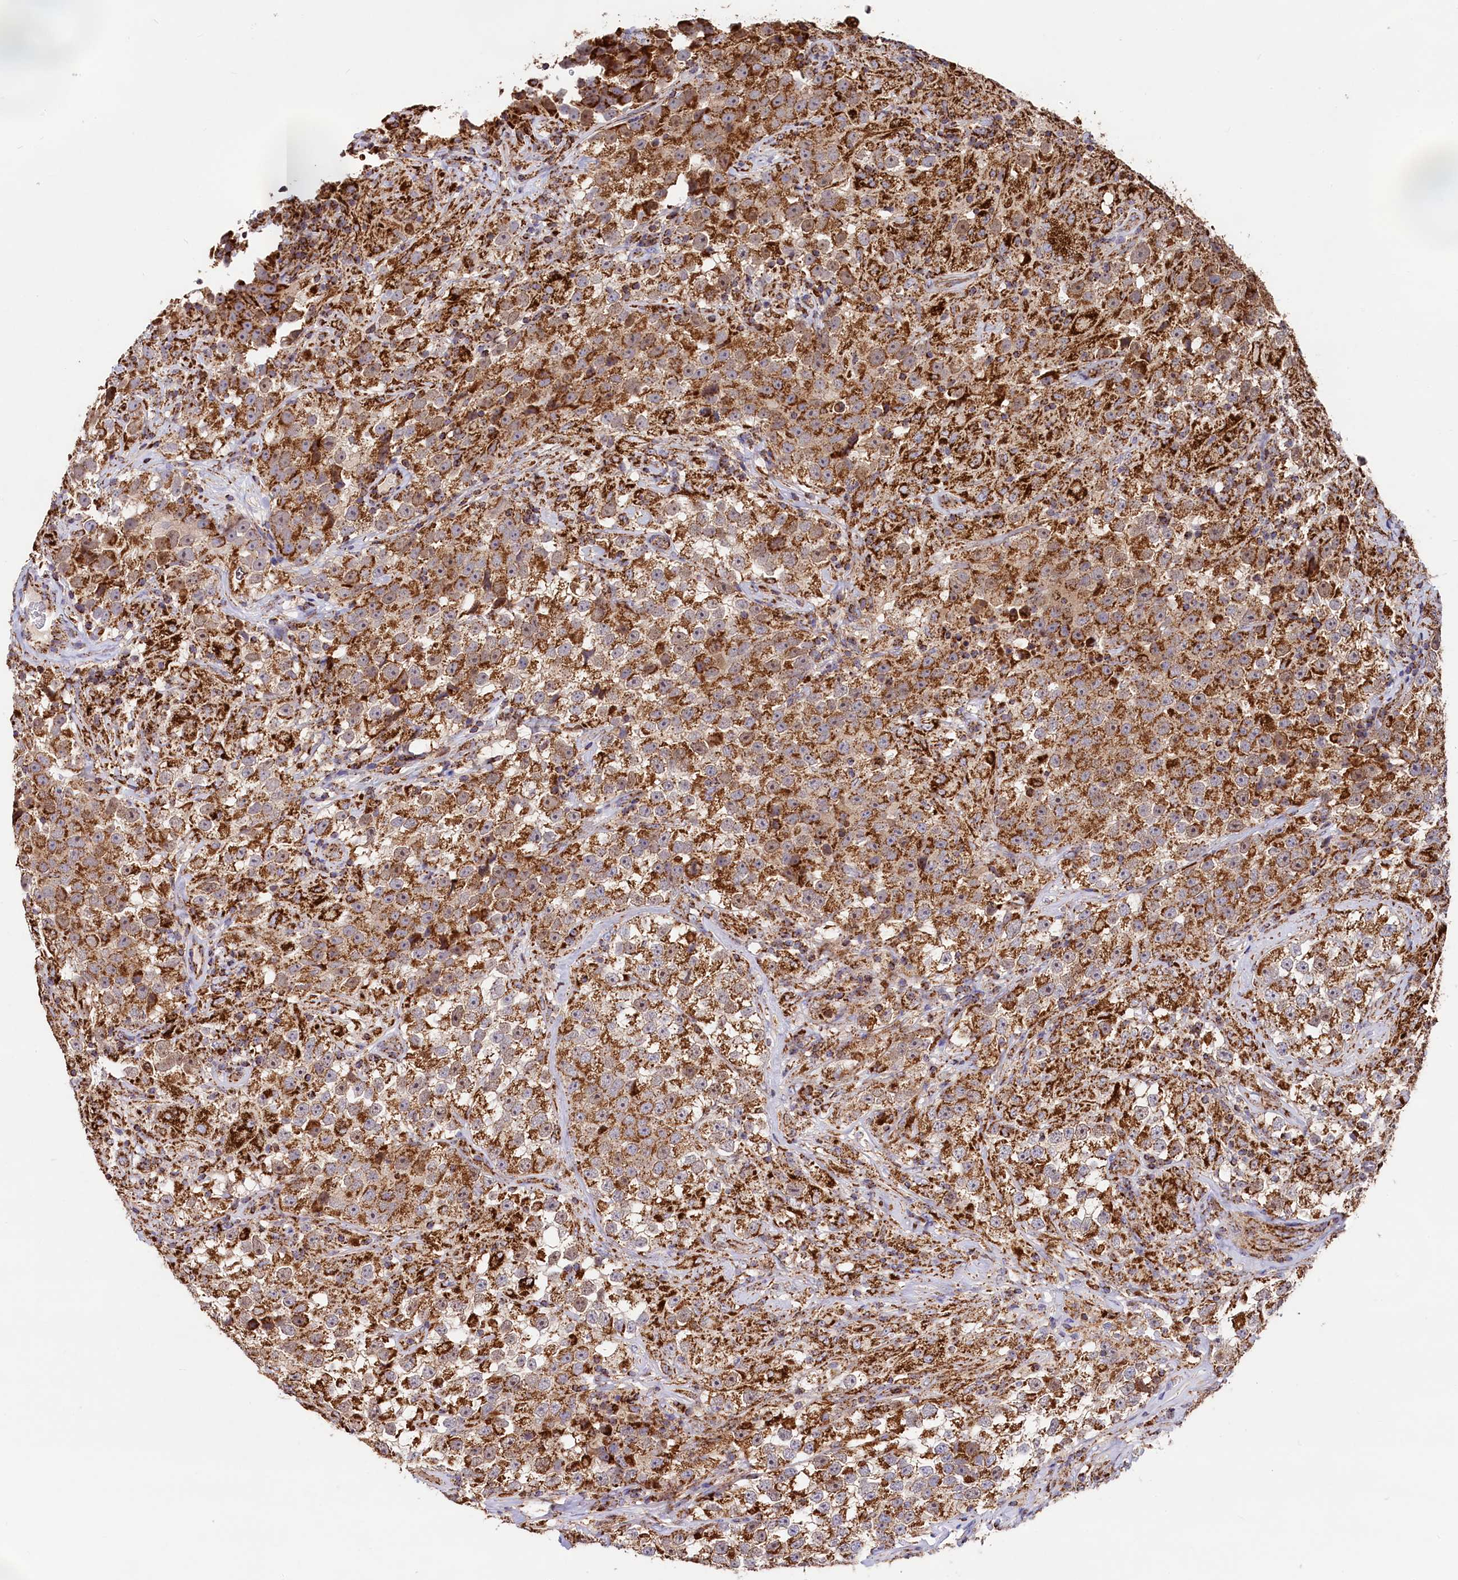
{"staining": {"intensity": "strong", "quantity": ">75%", "location": "cytoplasmic/membranous"}, "tissue": "testis cancer", "cell_type": "Tumor cells", "image_type": "cancer", "snomed": [{"axis": "morphology", "description": "Seminoma, NOS"}, {"axis": "topography", "description": "Testis"}], "caption": "This photomicrograph exhibits immunohistochemistry (IHC) staining of human testis cancer (seminoma), with high strong cytoplasmic/membranous staining in about >75% of tumor cells.", "gene": "CLYBL", "patient": {"sex": "male", "age": 46}}